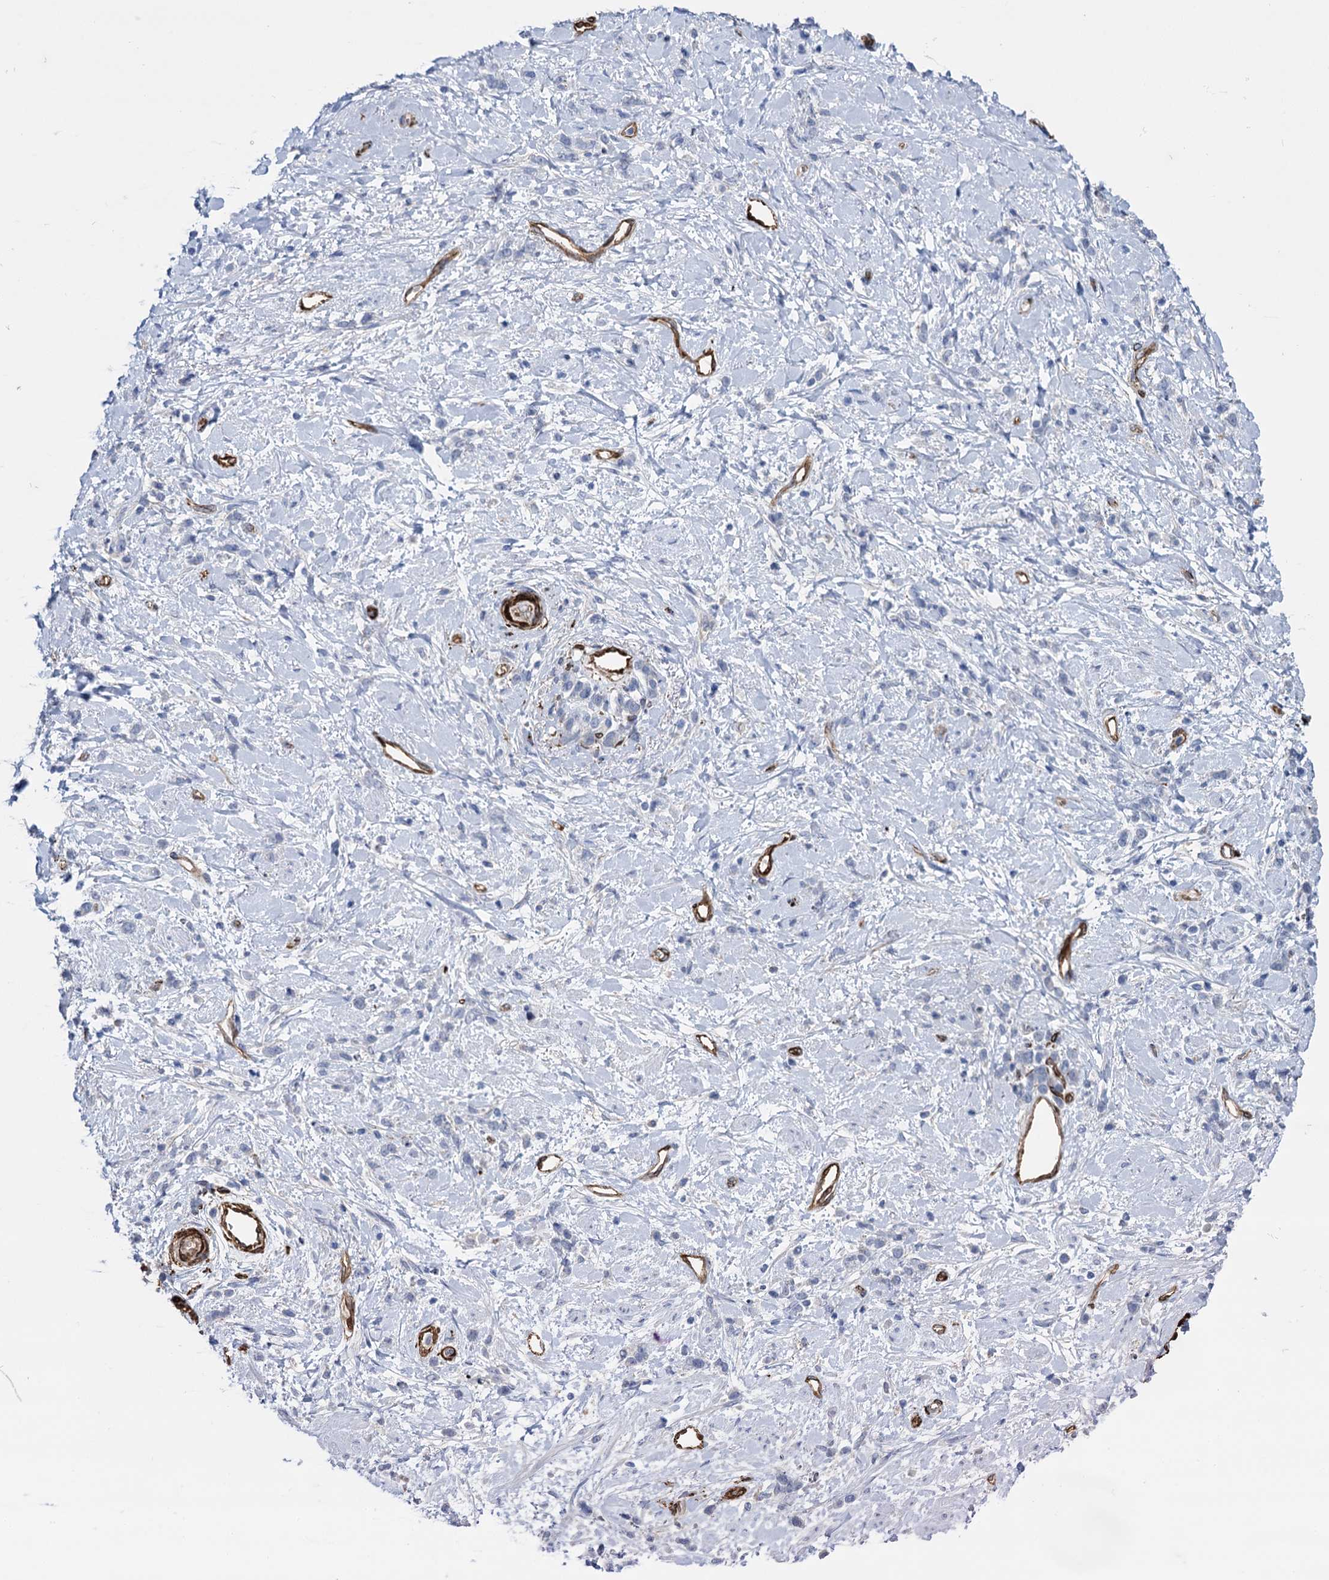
{"staining": {"intensity": "negative", "quantity": "none", "location": "none"}, "tissue": "stomach cancer", "cell_type": "Tumor cells", "image_type": "cancer", "snomed": [{"axis": "morphology", "description": "Adenocarcinoma, NOS"}, {"axis": "topography", "description": "Stomach"}], "caption": "An immunohistochemistry micrograph of adenocarcinoma (stomach) is shown. There is no staining in tumor cells of adenocarcinoma (stomach).", "gene": "SNCG", "patient": {"sex": "female", "age": 60}}